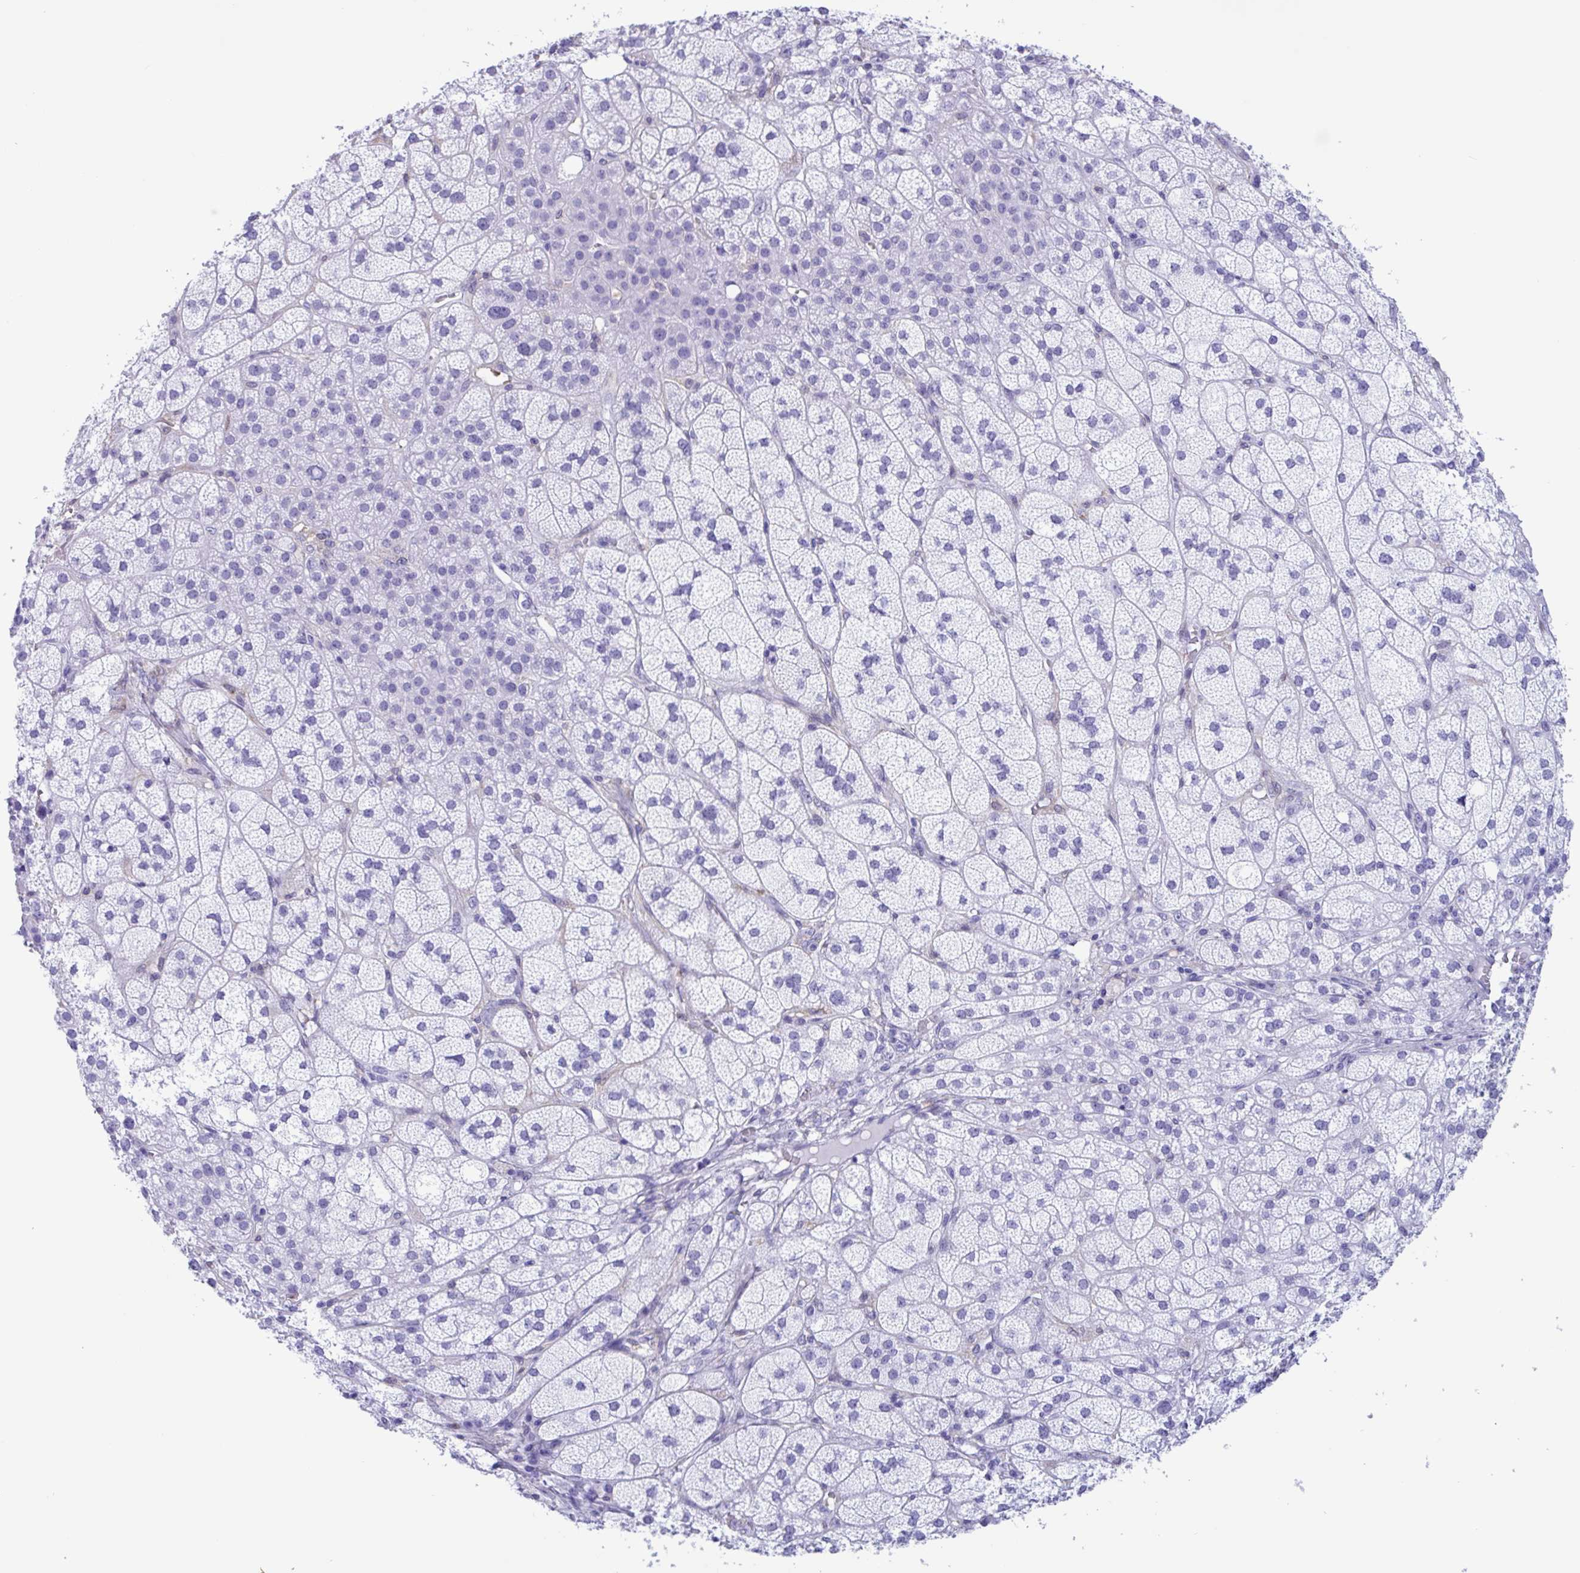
{"staining": {"intensity": "negative", "quantity": "none", "location": "none"}, "tissue": "adrenal gland", "cell_type": "Glandular cells", "image_type": "normal", "snomed": [{"axis": "morphology", "description": "Normal tissue, NOS"}, {"axis": "topography", "description": "Adrenal gland"}], "caption": "IHC photomicrograph of benign adrenal gland: adrenal gland stained with DAB displays no significant protein expression in glandular cells. Nuclei are stained in blue.", "gene": "ZNF850", "patient": {"sex": "female", "age": 60}}